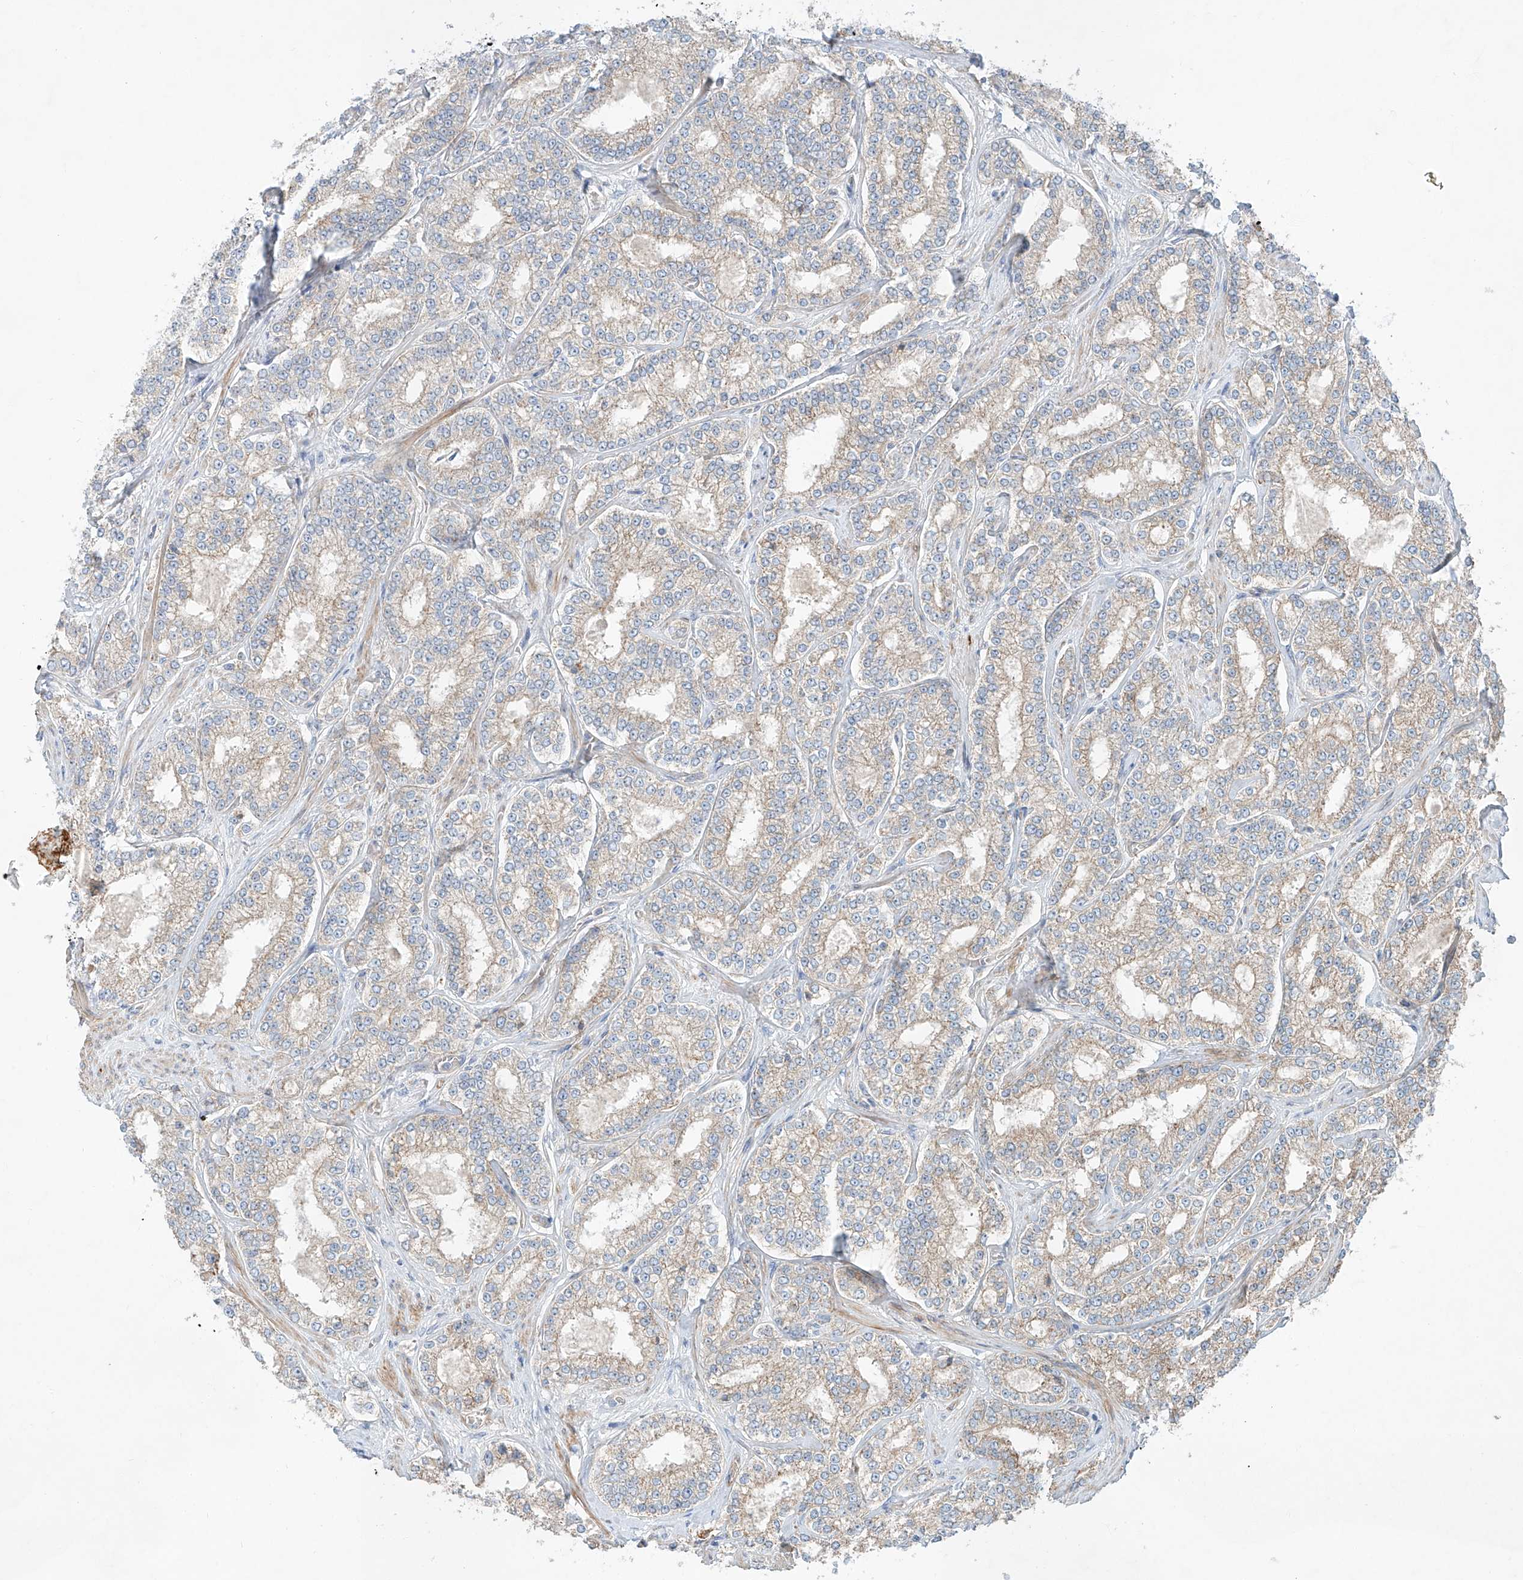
{"staining": {"intensity": "weak", "quantity": "25%-75%", "location": "cytoplasmic/membranous"}, "tissue": "prostate cancer", "cell_type": "Tumor cells", "image_type": "cancer", "snomed": [{"axis": "morphology", "description": "Normal tissue, NOS"}, {"axis": "morphology", "description": "Adenocarcinoma, High grade"}, {"axis": "topography", "description": "Prostate"}], "caption": "Protein analysis of high-grade adenocarcinoma (prostate) tissue reveals weak cytoplasmic/membranous expression in approximately 25%-75% of tumor cells. (DAB IHC, brown staining for protein, blue staining for nuclei).", "gene": "AJM1", "patient": {"sex": "male", "age": 83}}